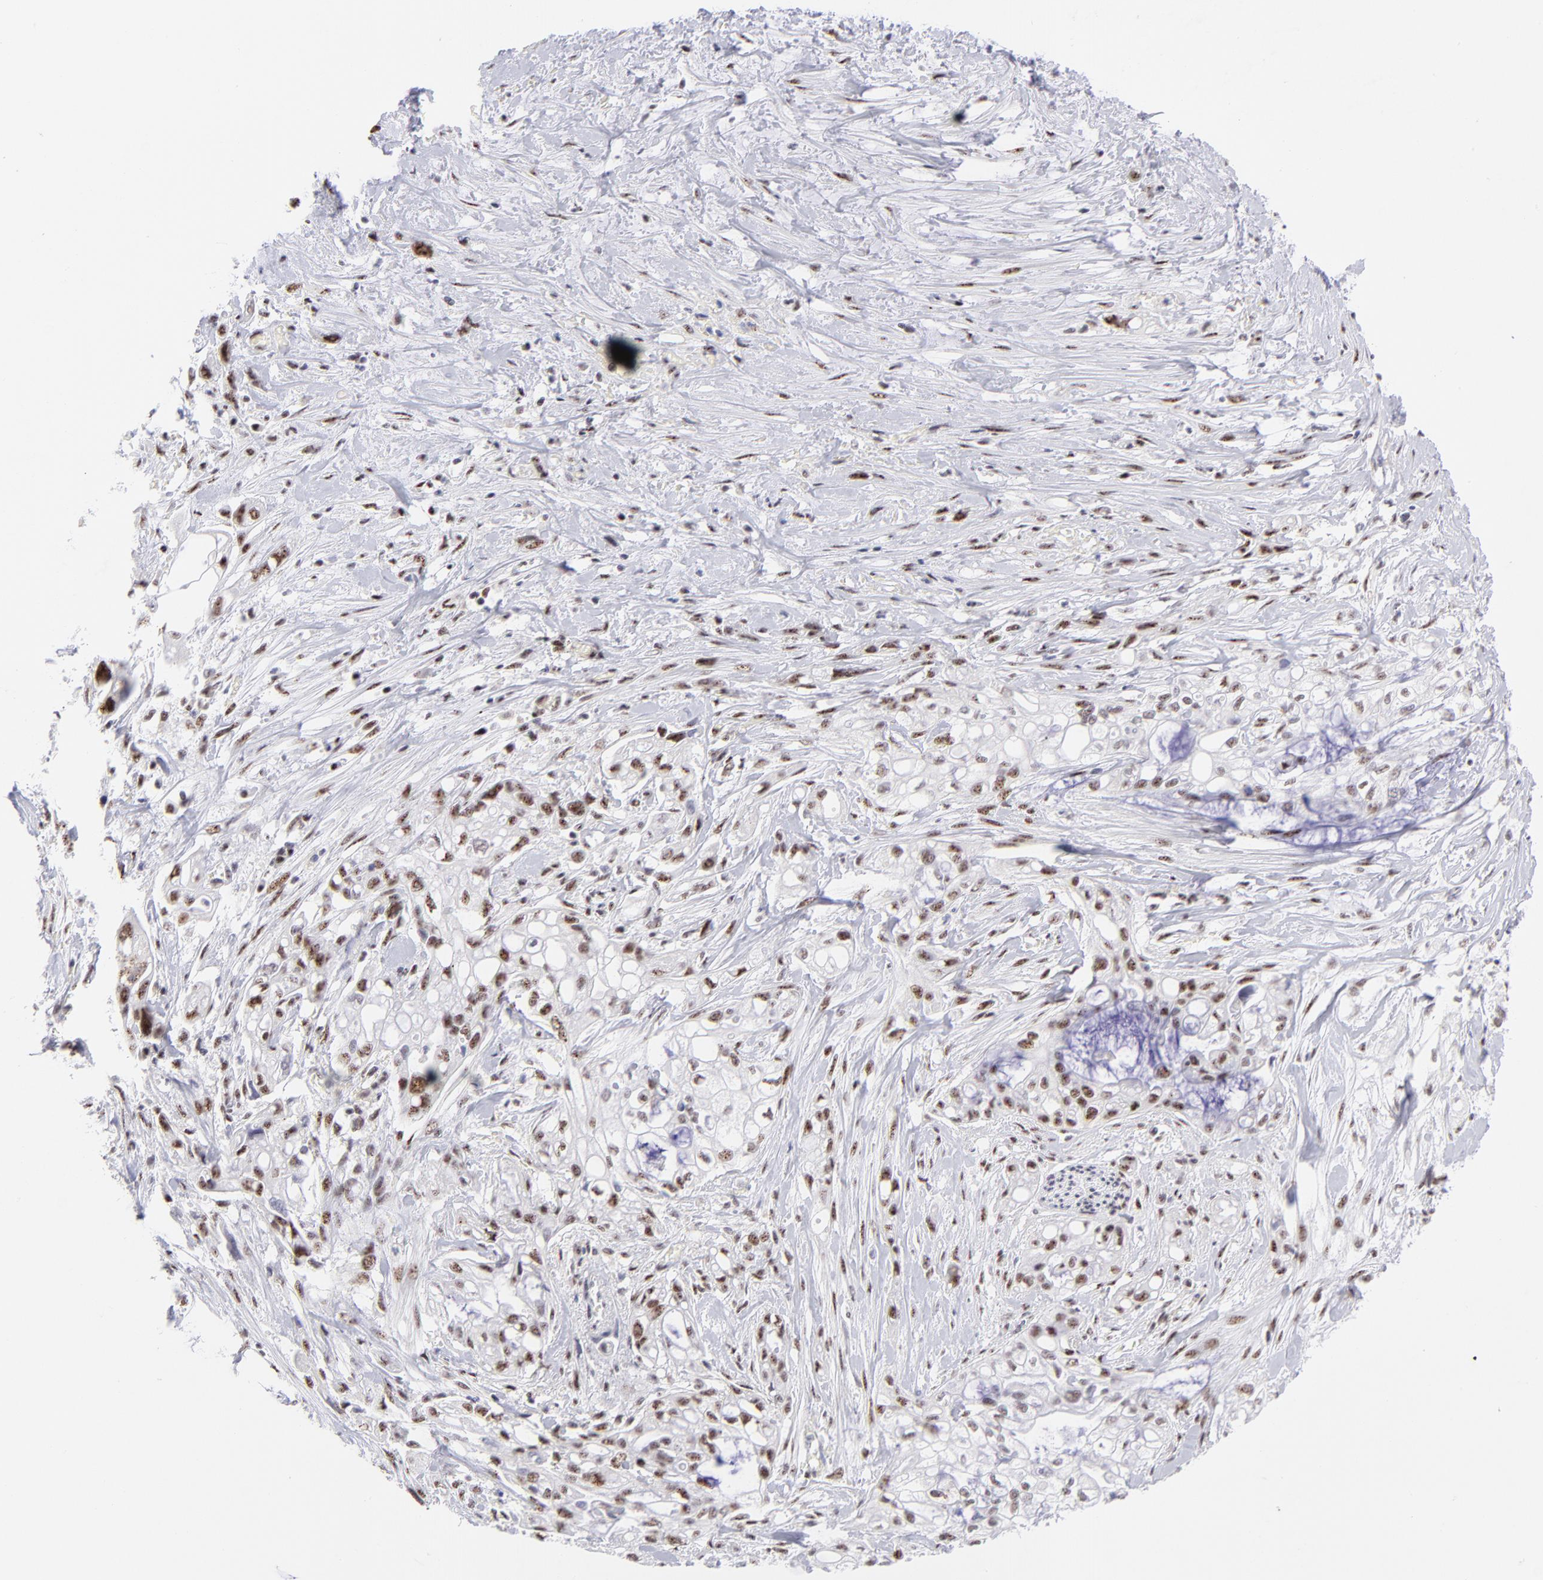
{"staining": {"intensity": "moderate", "quantity": ">75%", "location": "nuclear"}, "tissue": "pancreatic cancer", "cell_type": "Tumor cells", "image_type": "cancer", "snomed": [{"axis": "morphology", "description": "Normal tissue, NOS"}, {"axis": "topography", "description": "Pancreas"}], "caption": "Pancreatic cancer stained with a brown dye shows moderate nuclear positive expression in approximately >75% of tumor cells.", "gene": "CDC25C", "patient": {"sex": "male", "age": 42}}